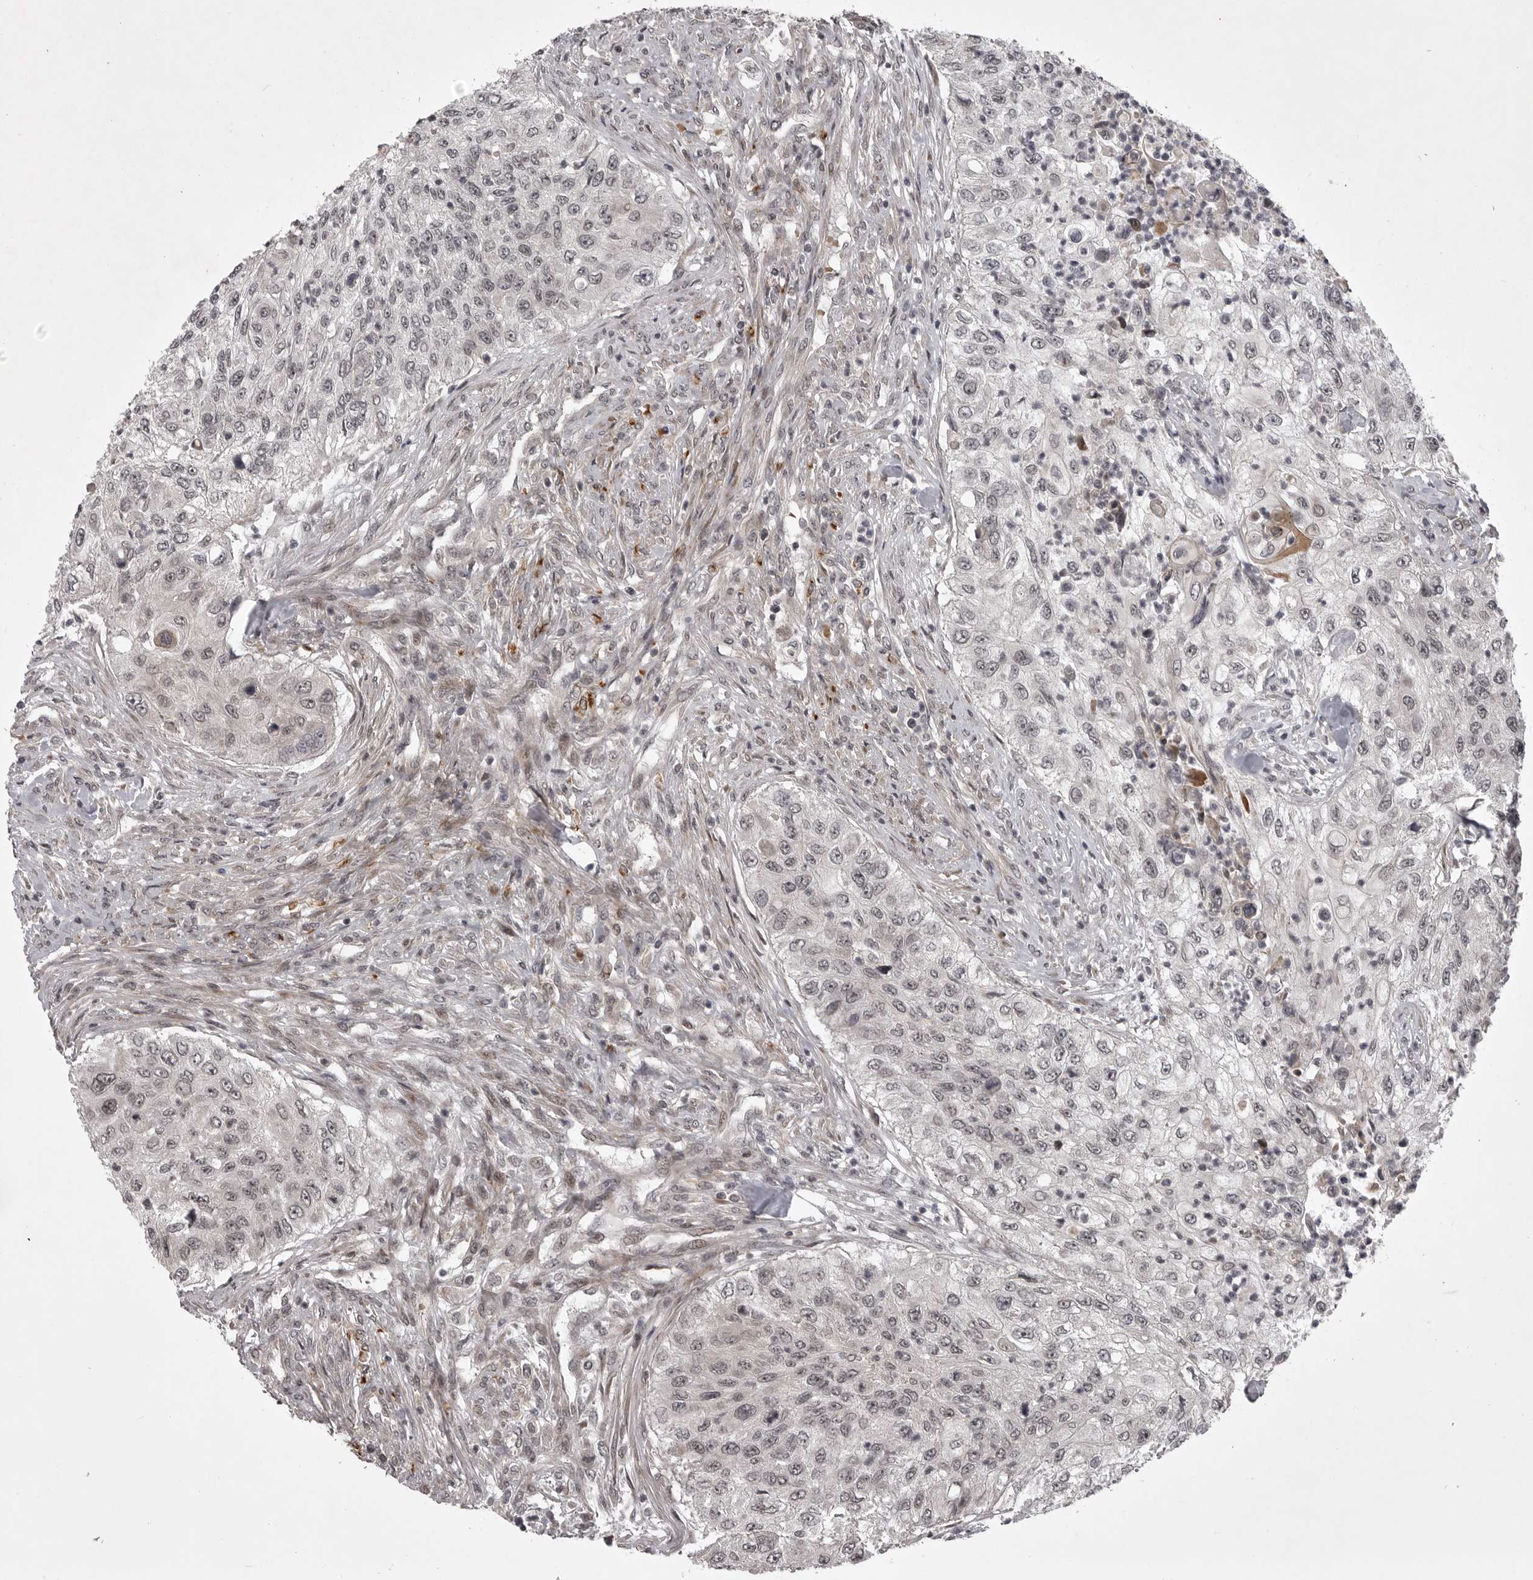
{"staining": {"intensity": "negative", "quantity": "none", "location": "none"}, "tissue": "urothelial cancer", "cell_type": "Tumor cells", "image_type": "cancer", "snomed": [{"axis": "morphology", "description": "Urothelial carcinoma, High grade"}, {"axis": "topography", "description": "Urinary bladder"}], "caption": "Urothelial cancer was stained to show a protein in brown. There is no significant expression in tumor cells. (Stains: DAB (3,3'-diaminobenzidine) IHC with hematoxylin counter stain, Microscopy: brightfield microscopy at high magnification).", "gene": "SNX16", "patient": {"sex": "female", "age": 60}}